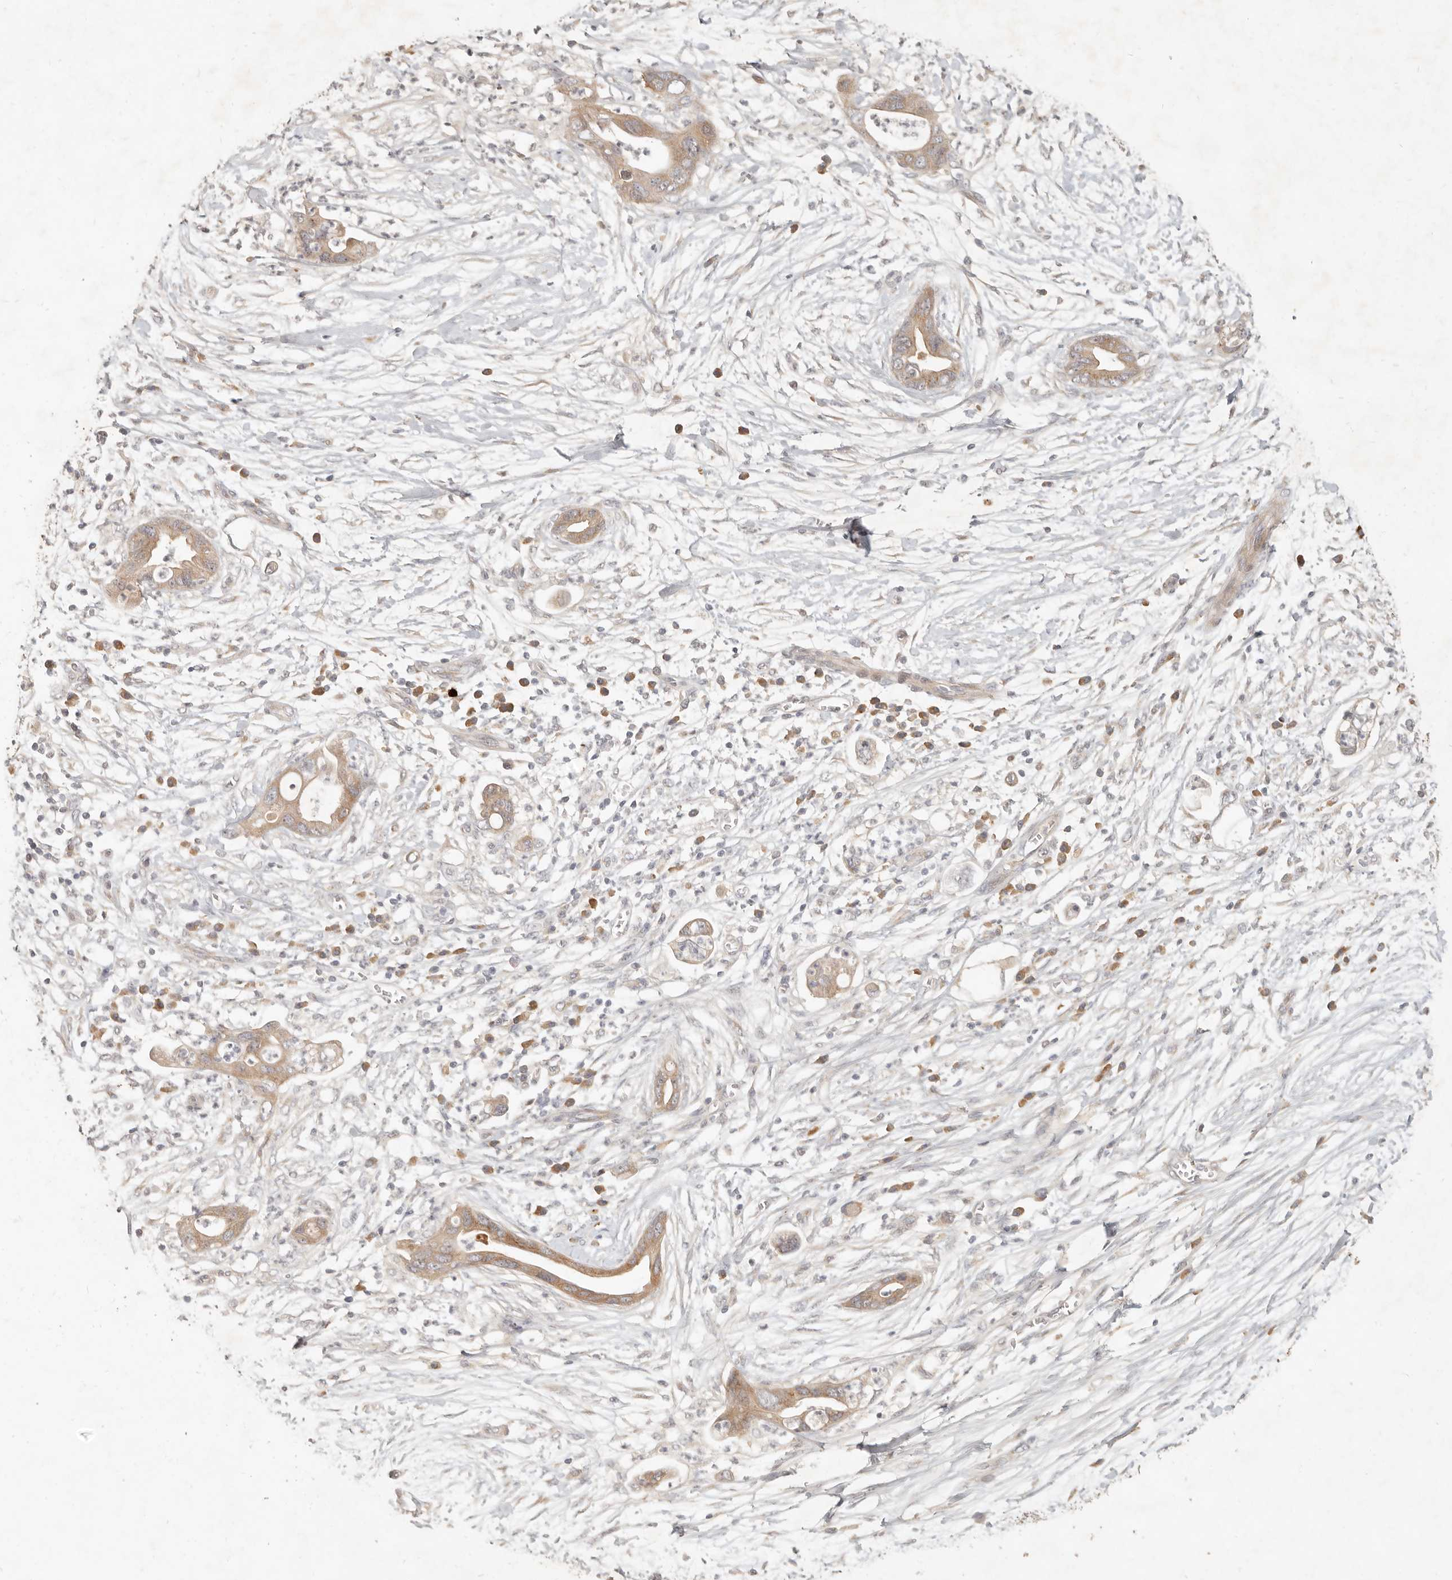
{"staining": {"intensity": "weak", "quantity": ">75%", "location": "cytoplasmic/membranous"}, "tissue": "pancreatic cancer", "cell_type": "Tumor cells", "image_type": "cancer", "snomed": [{"axis": "morphology", "description": "Adenocarcinoma, NOS"}, {"axis": "topography", "description": "Pancreas"}], "caption": "Immunohistochemistry (IHC) histopathology image of neoplastic tissue: human pancreatic adenocarcinoma stained using IHC exhibits low levels of weak protein expression localized specifically in the cytoplasmic/membranous of tumor cells, appearing as a cytoplasmic/membranous brown color.", "gene": "UBXN11", "patient": {"sex": "male", "age": 75}}